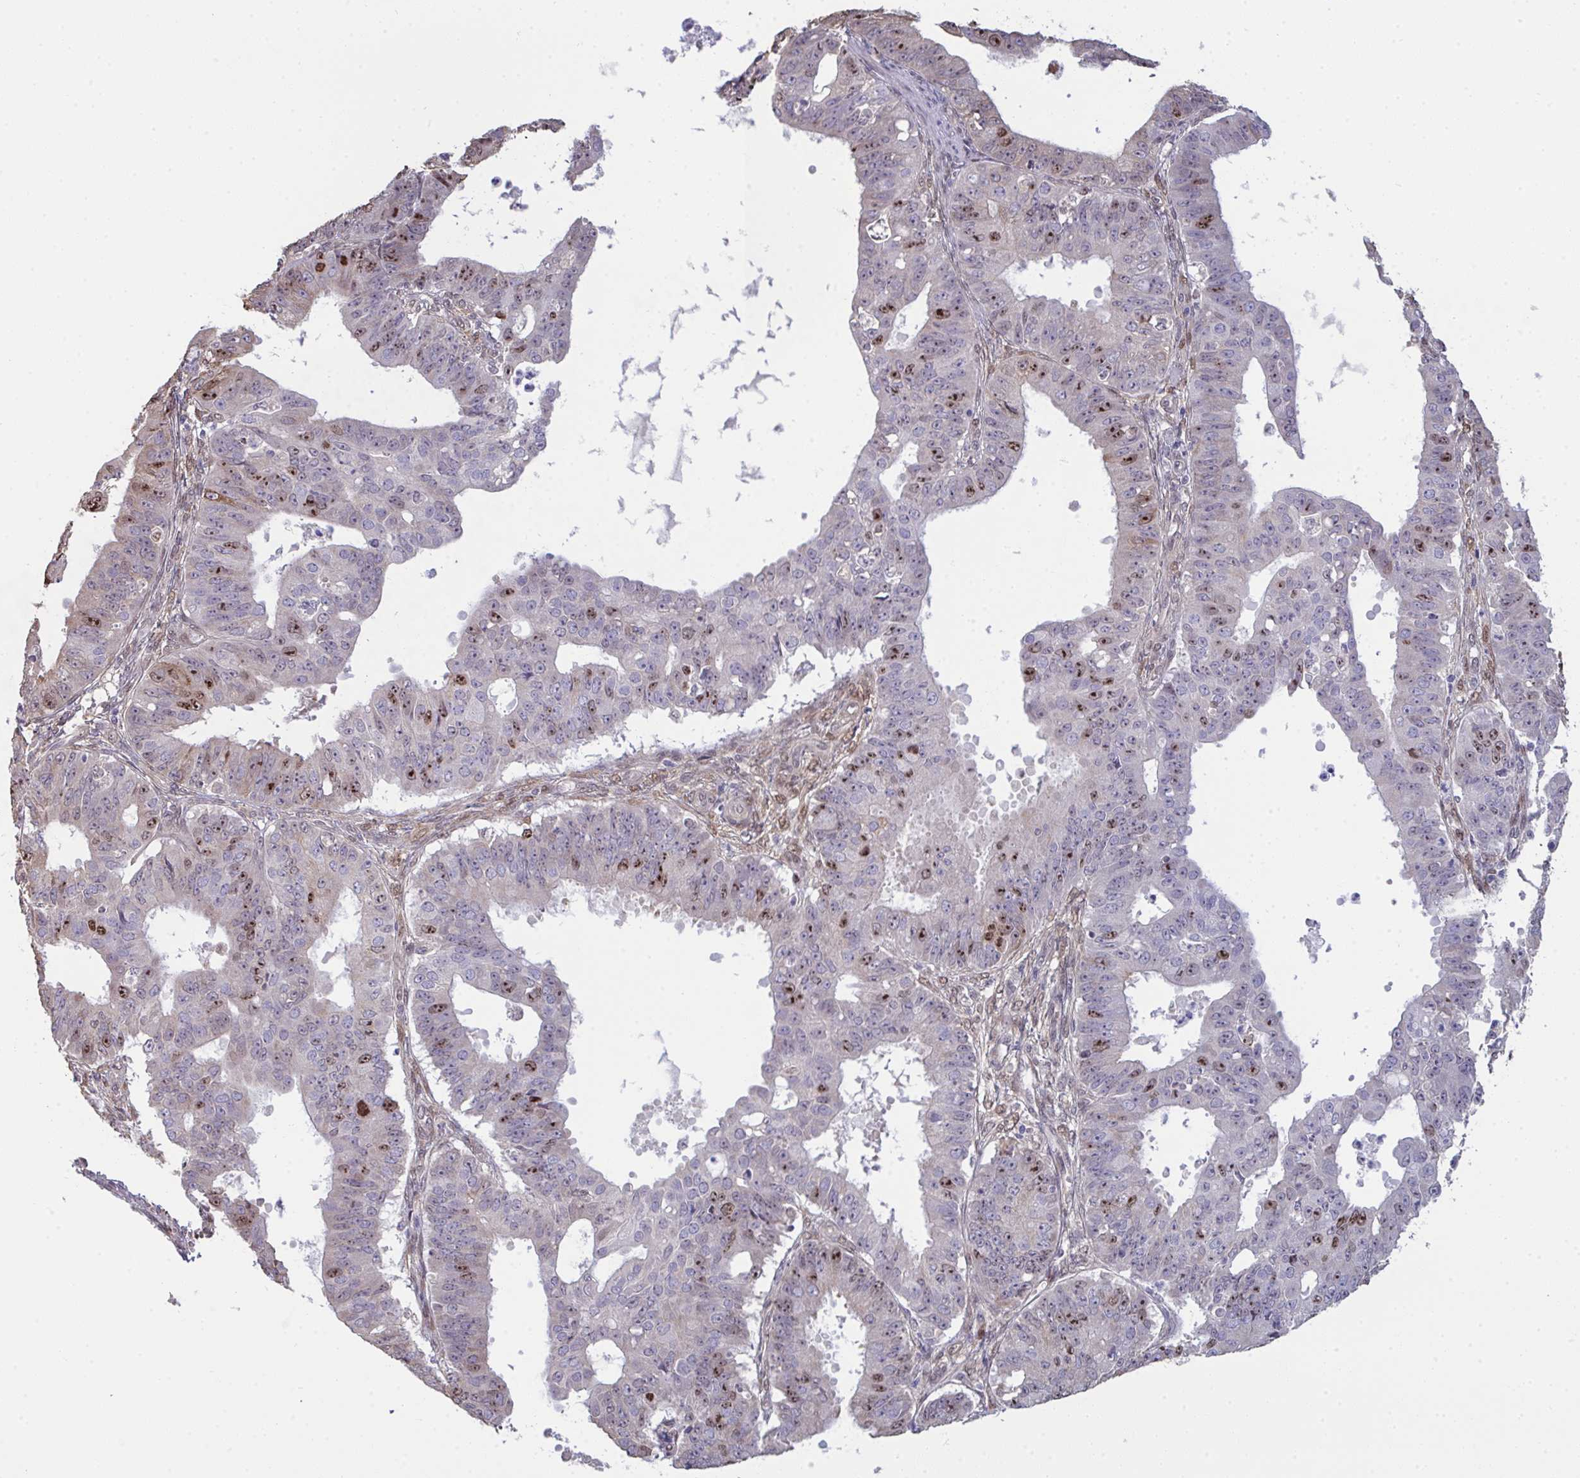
{"staining": {"intensity": "moderate", "quantity": "<25%", "location": "nuclear"}, "tissue": "ovarian cancer", "cell_type": "Tumor cells", "image_type": "cancer", "snomed": [{"axis": "morphology", "description": "Carcinoma, endometroid"}, {"axis": "topography", "description": "Appendix"}, {"axis": "topography", "description": "Ovary"}], "caption": "Immunohistochemical staining of ovarian cancer reveals moderate nuclear protein expression in approximately <25% of tumor cells. Nuclei are stained in blue.", "gene": "SETD7", "patient": {"sex": "female", "age": 42}}